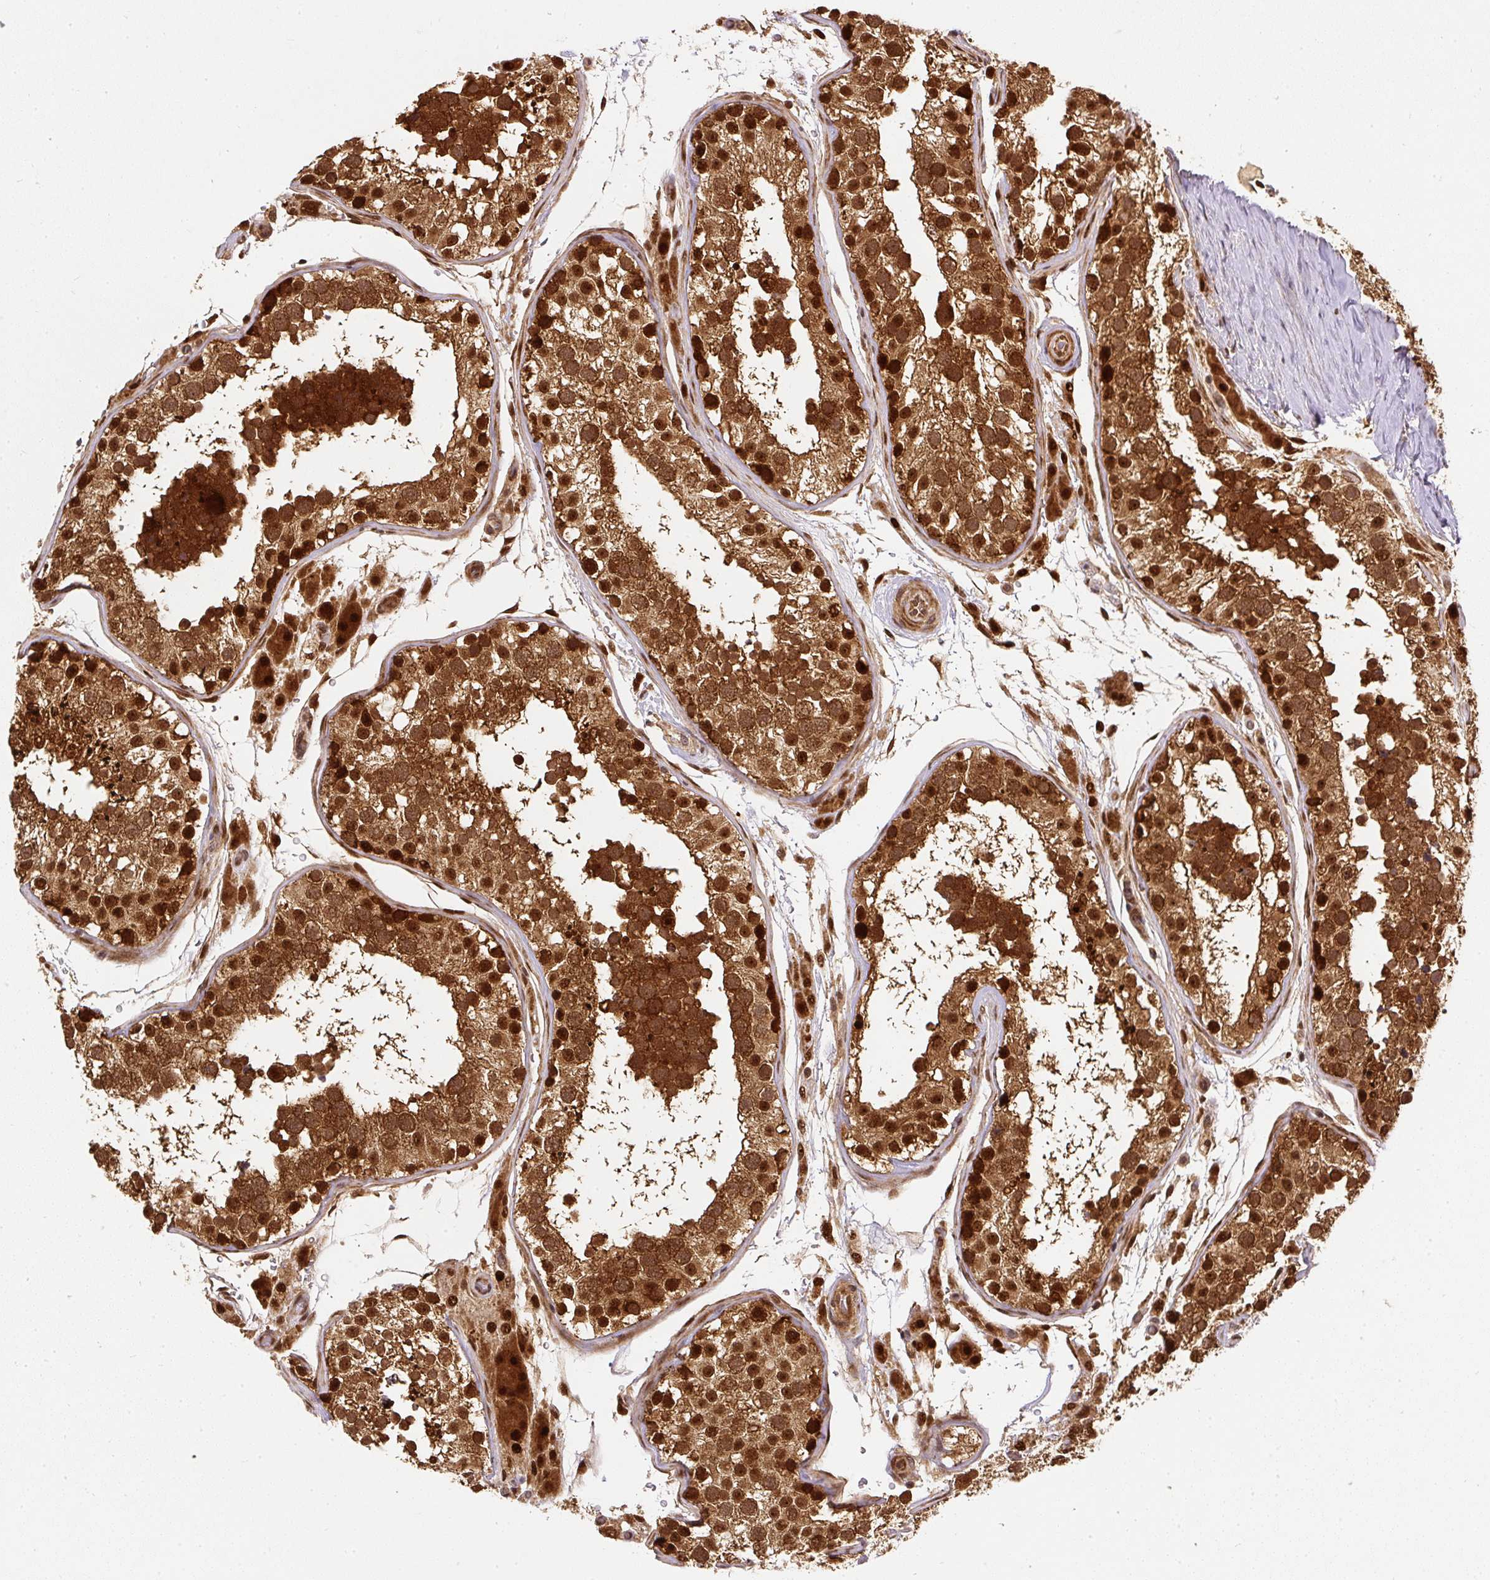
{"staining": {"intensity": "strong", "quantity": ">75%", "location": "cytoplasmic/membranous,nuclear"}, "tissue": "testis", "cell_type": "Cells in seminiferous ducts", "image_type": "normal", "snomed": [{"axis": "morphology", "description": "Normal tissue, NOS"}, {"axis": "topography", "description": "Testis"}], "caption": "DAB (3,3'-diaminobenzidine) immunohistochemical staining of benign human testis exhibits strong cytoplasmic/membranous,nuclear protein expression in approximately >75% of cells in seminiferous ducts.", "gene": "PSMD1", "patient": {"sex": "male", "age": 26}}